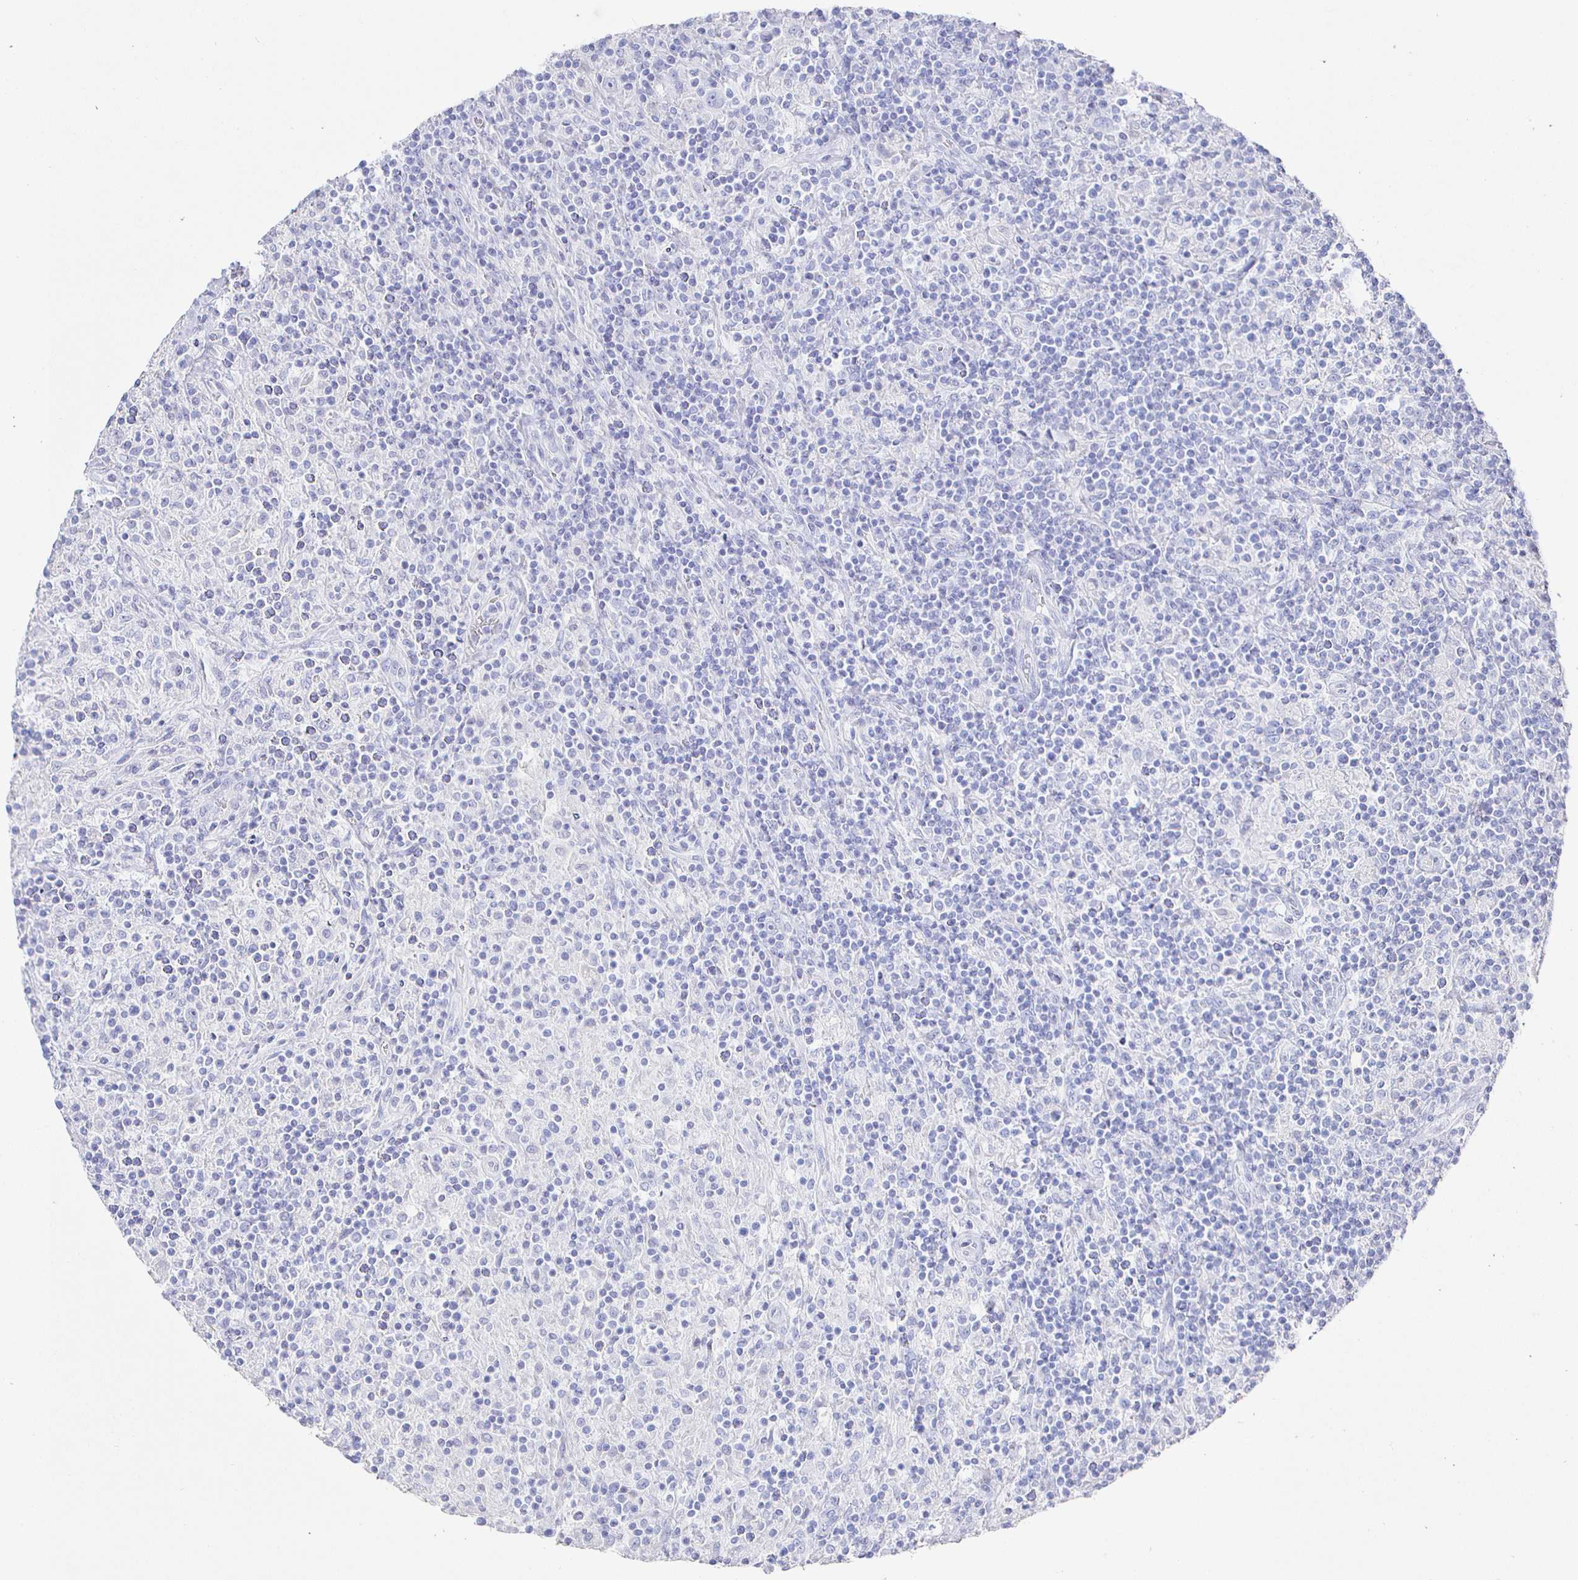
{"staining": {"intensity": "negative", "quantity": "none", "location": "none"}, "tissue": "lymphoma", "cell_type": "Tumor cells", "image_type": "cancer", "snomed": [{"axis": "morphology", "description": "Hodgkin's disease, NOS"}, {"axis": "topography", "description": "Lymph node"}], "caption": "Hodgkin's disease was stained to show a protein in brown. There is no significant expression in tumor cells.", "gene": "CLCA1", "patient": {"sex": "male", "age": 70}}